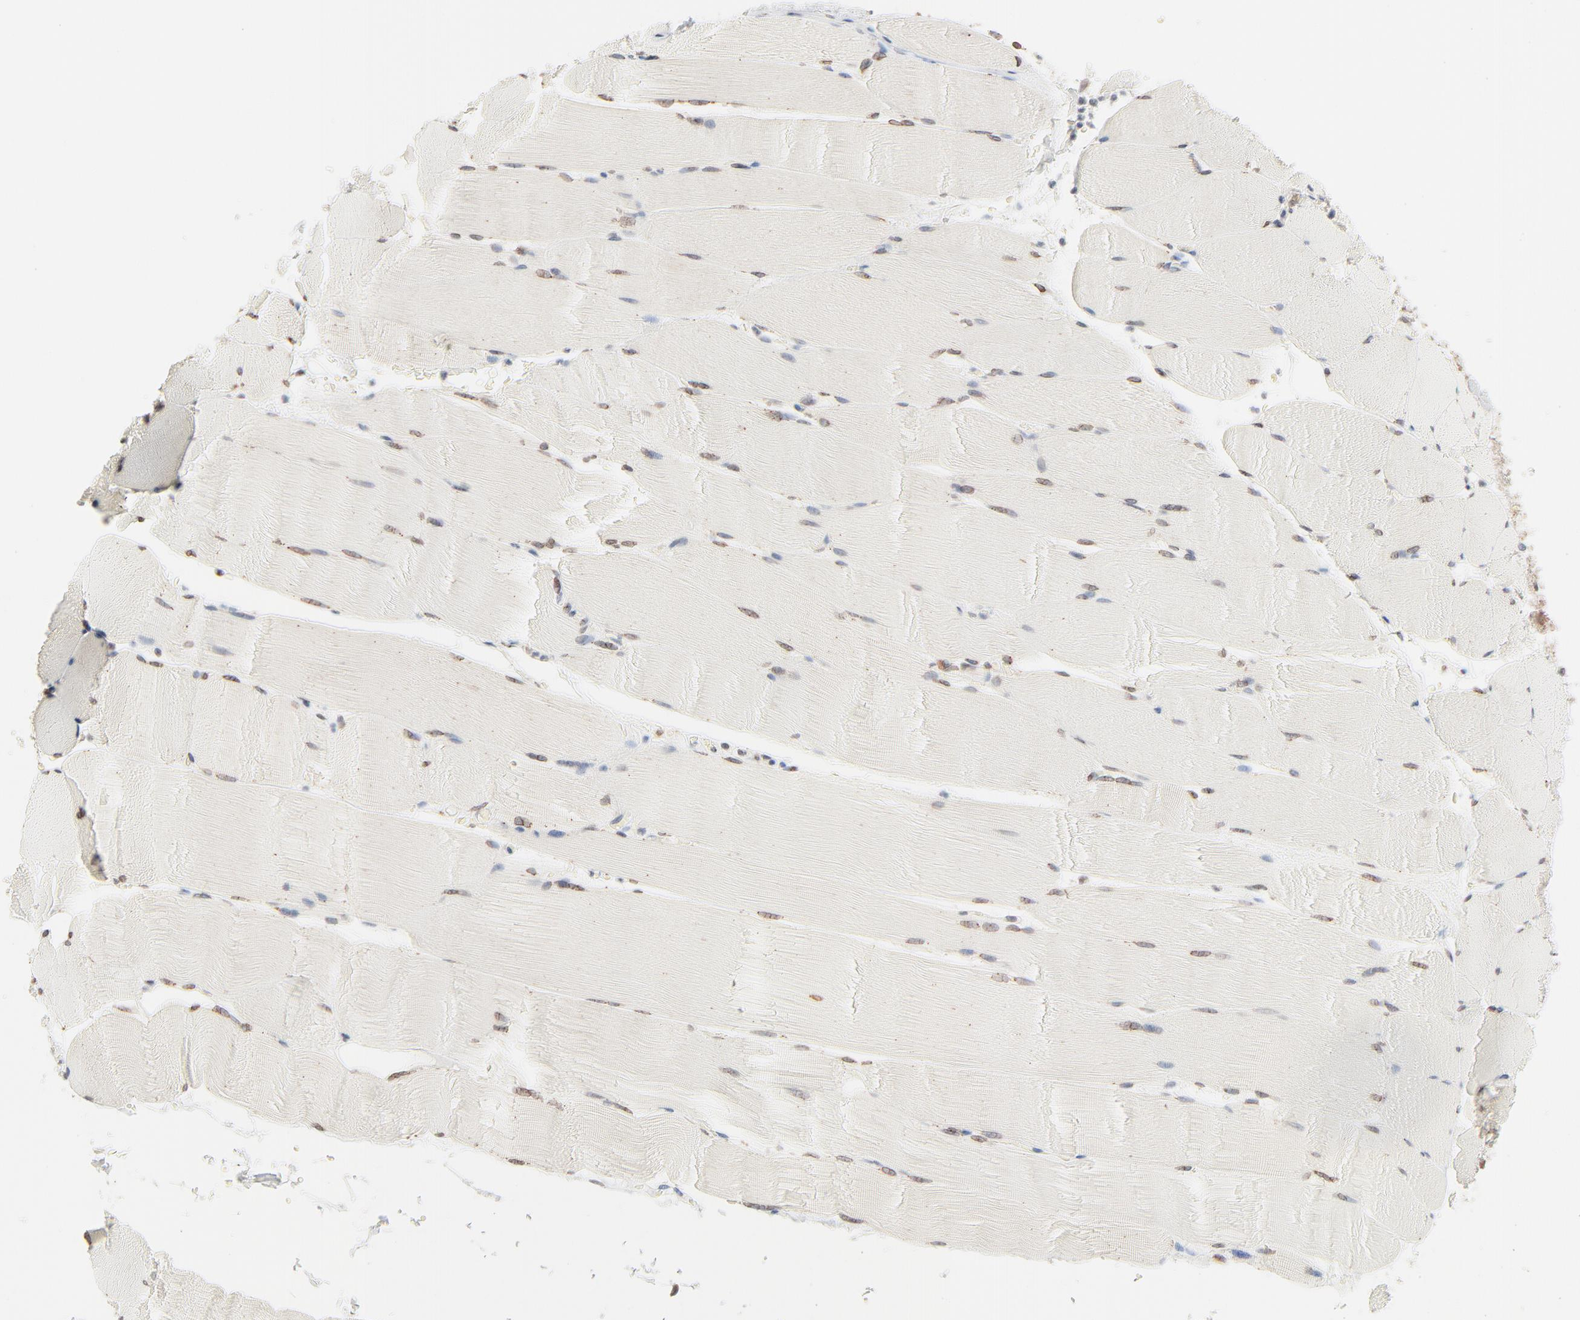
{"staining": {"intensity": "weak", "quantity": "<25%", "location": "cytoplasmic/membranous,nuclear"}, "tissue": "skeletal muscle", "cell_type": "Myocytes", "image_type": "normal", "snomed": [{"axis": "morphology", "description": "Normal tissue, NOS"}, {"axis": "topography", "description": "Skeletal muscle"}], "caption": "IHC of benign skeletal muscle displays no positivity in myocytes. (DAB (3,3'-diaminobenzidine) IHC with hematoxylin counter stain).", "gene": "MAD1L1", "patient": {"sex": "male", "age": 62}}